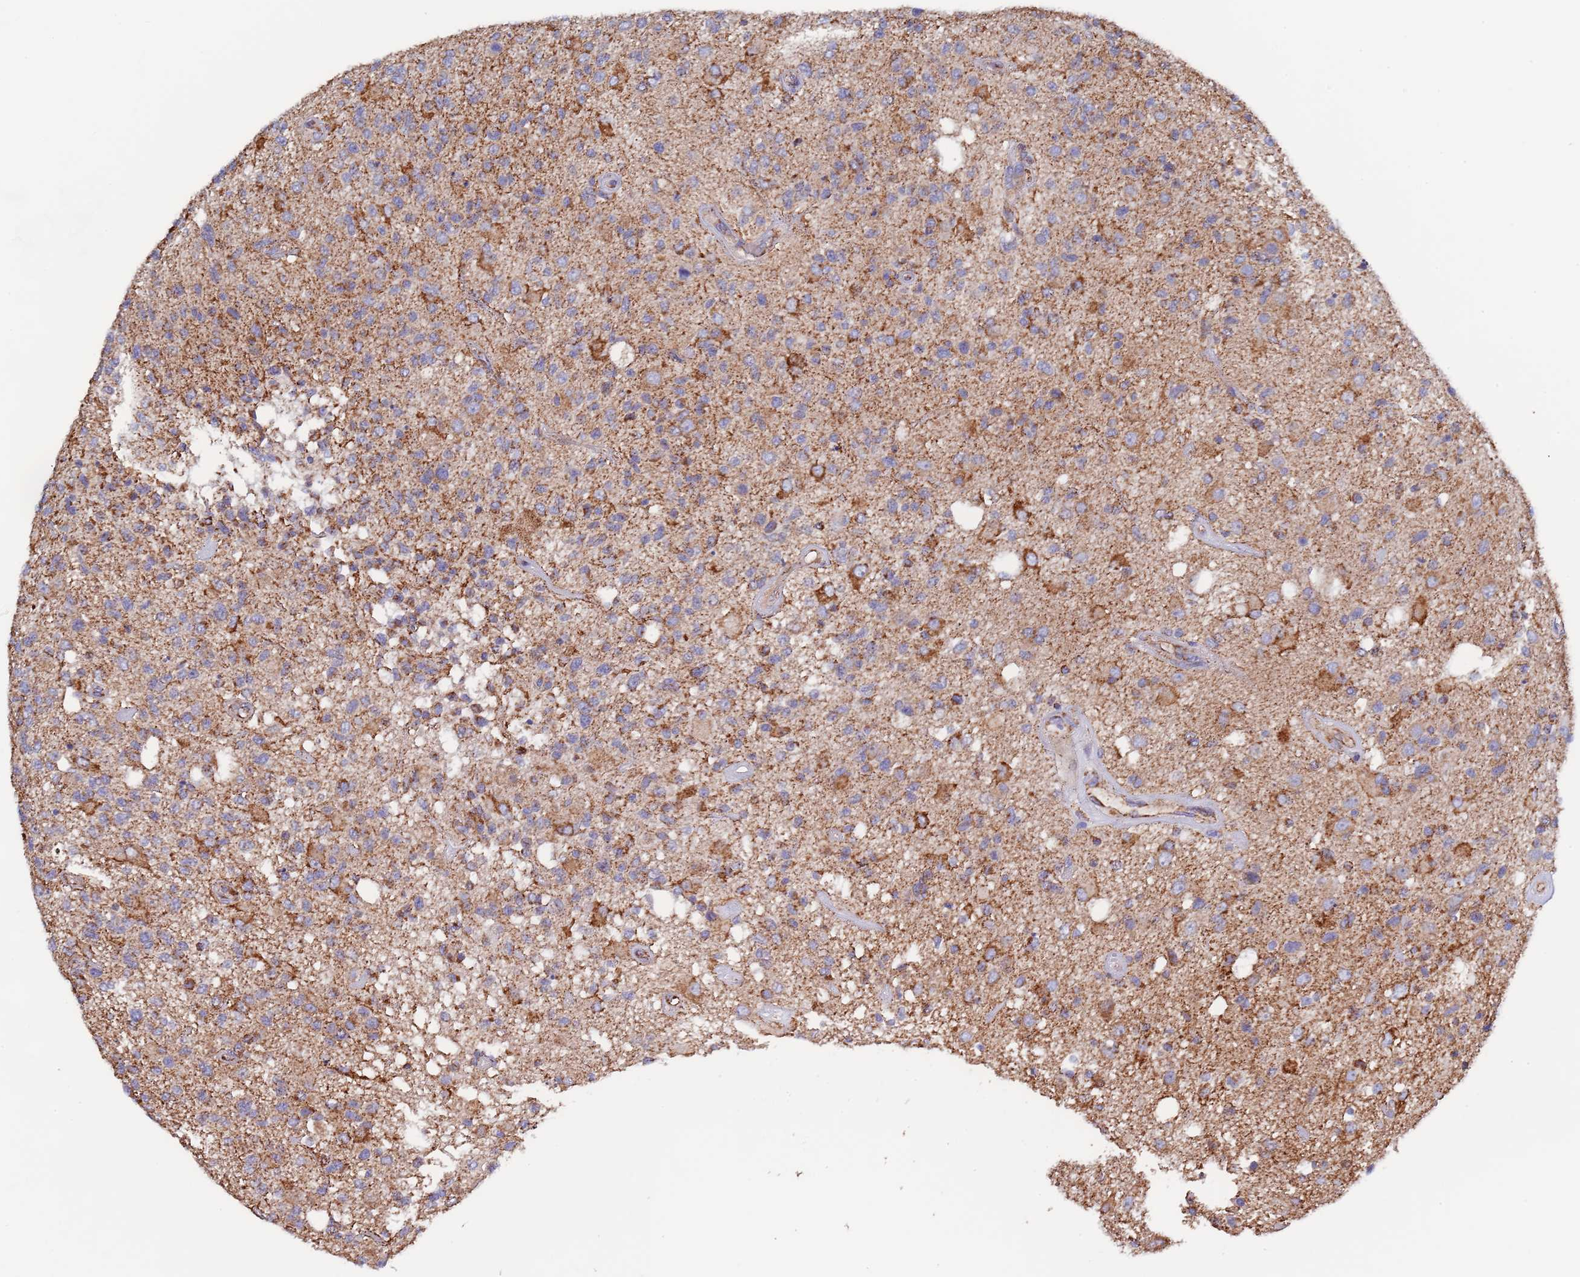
{"staining": {"intensity": "moderate", "quantity": ">75%", "location": "cytoplasmic/membranous"}, "tissue": "glioma", "cell_type": "Tumor cells", "image_type": "cancer", "snomed": [{"axis": "morphology", "description": "Glioma, malignant, High grade"}, {"axis": "morphology", "description": "Glioblastoma, NOS"}, {"axis": "topography", "description": "Brain"}], "caption": "A brown stain highlights moderate cytoplasmic/membranous positivity of a protein in glioblastoma tumor cells.", "gene": "PGP", "patient": {"sex": "male", "age": 60}}